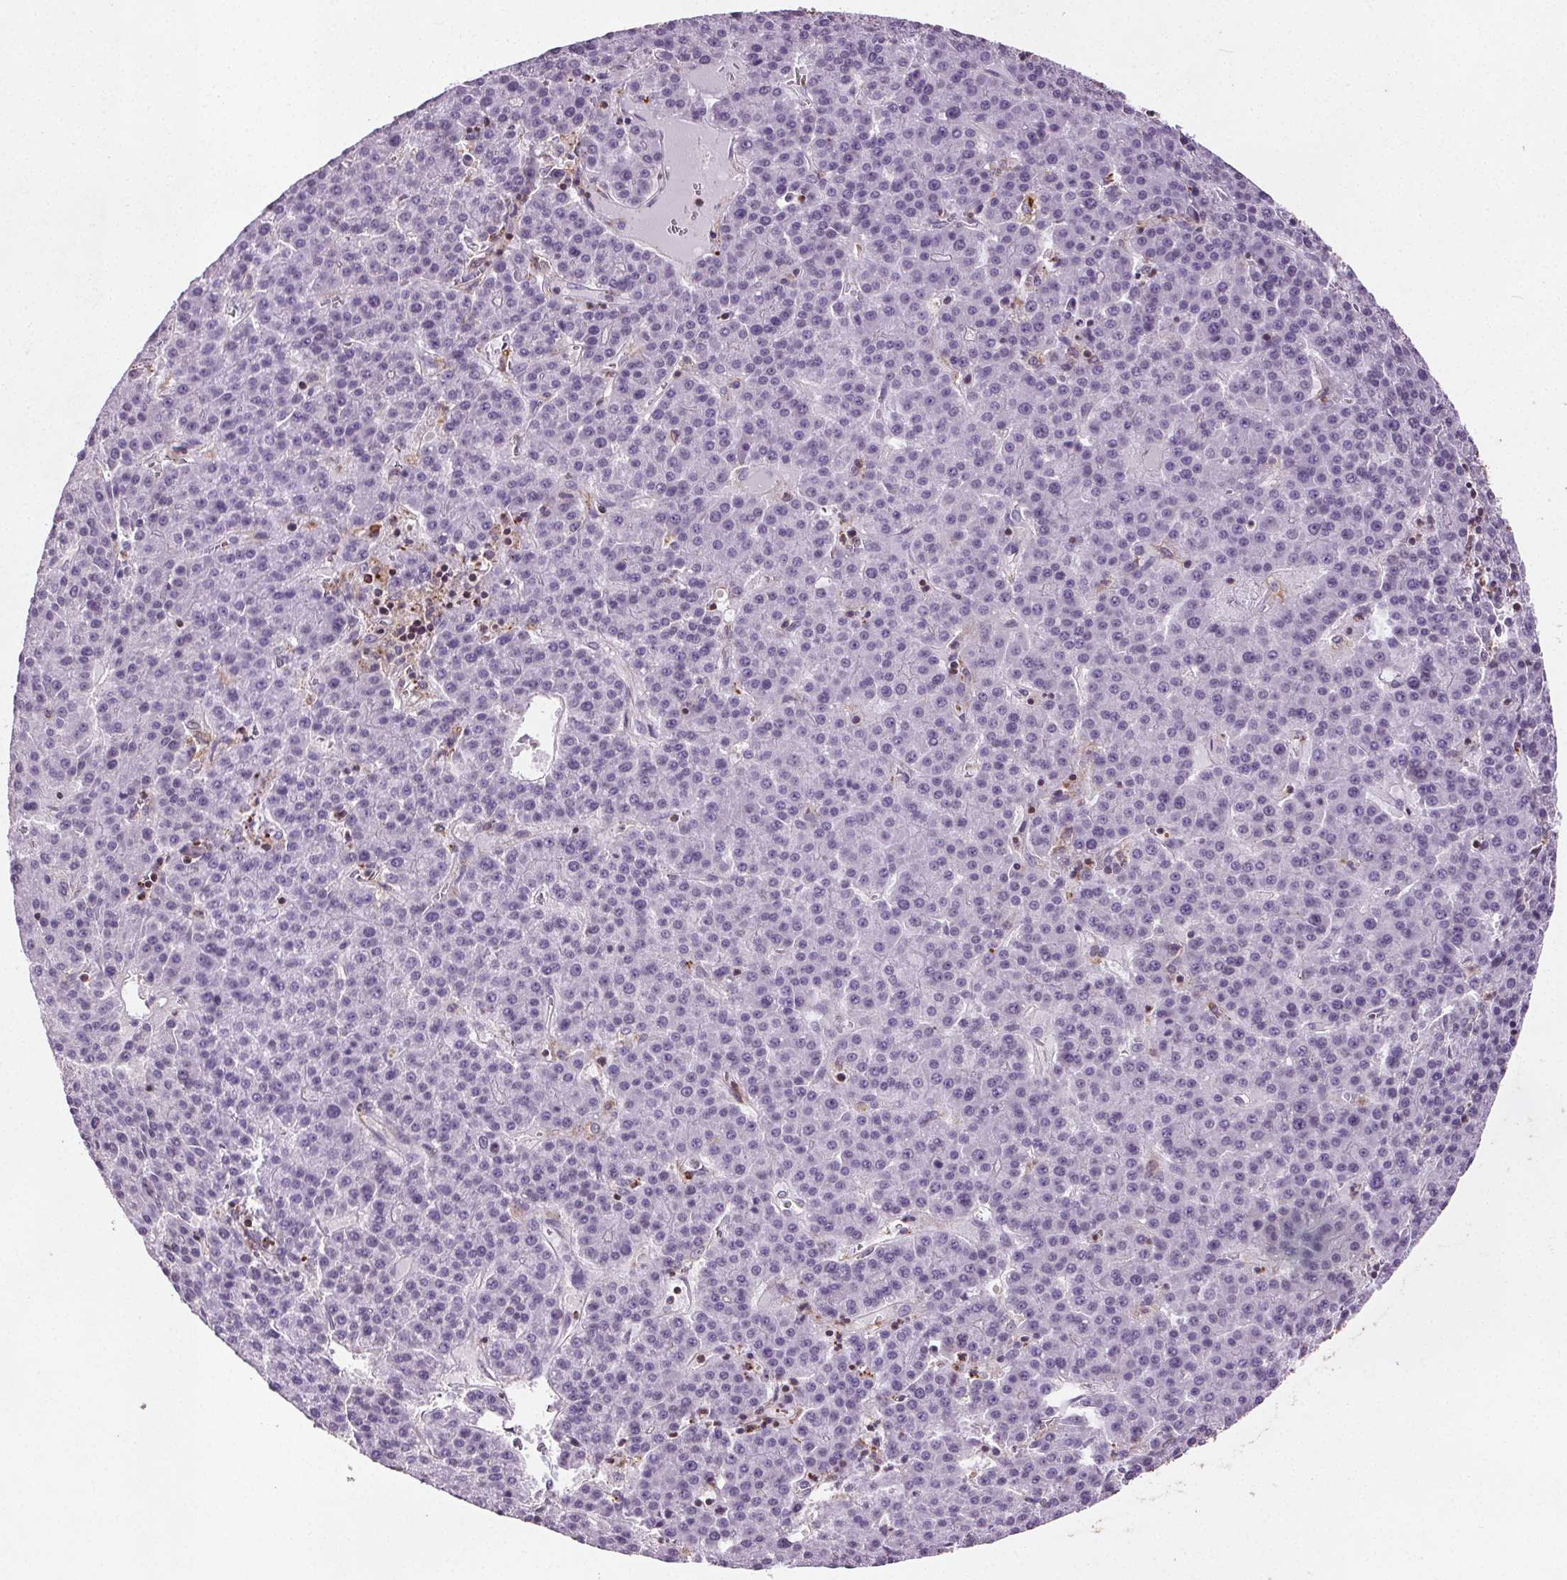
{"staining": {"intensity": "negative", "quantity": "none", "location": "none"}, "tissue": "liver cancer", "cell_type": "Tumor cells", "image_type": "cancer", "snomed": [{"axis": "morphology", "description": "Carcinoma, Hepatocellular, NOS"}, {"axis": "topography", "description": "Liver"}], "caption": "Immunohistochemistry image of neoplastic tissue: hepatocellular carcinoma (liver) stained with DAB (3,3'-diaminobenzidine) exhibits no significant protein expression in tumor cells.", "gene": "C19orf84", "patient": {"sex": "female", "age": 58}}